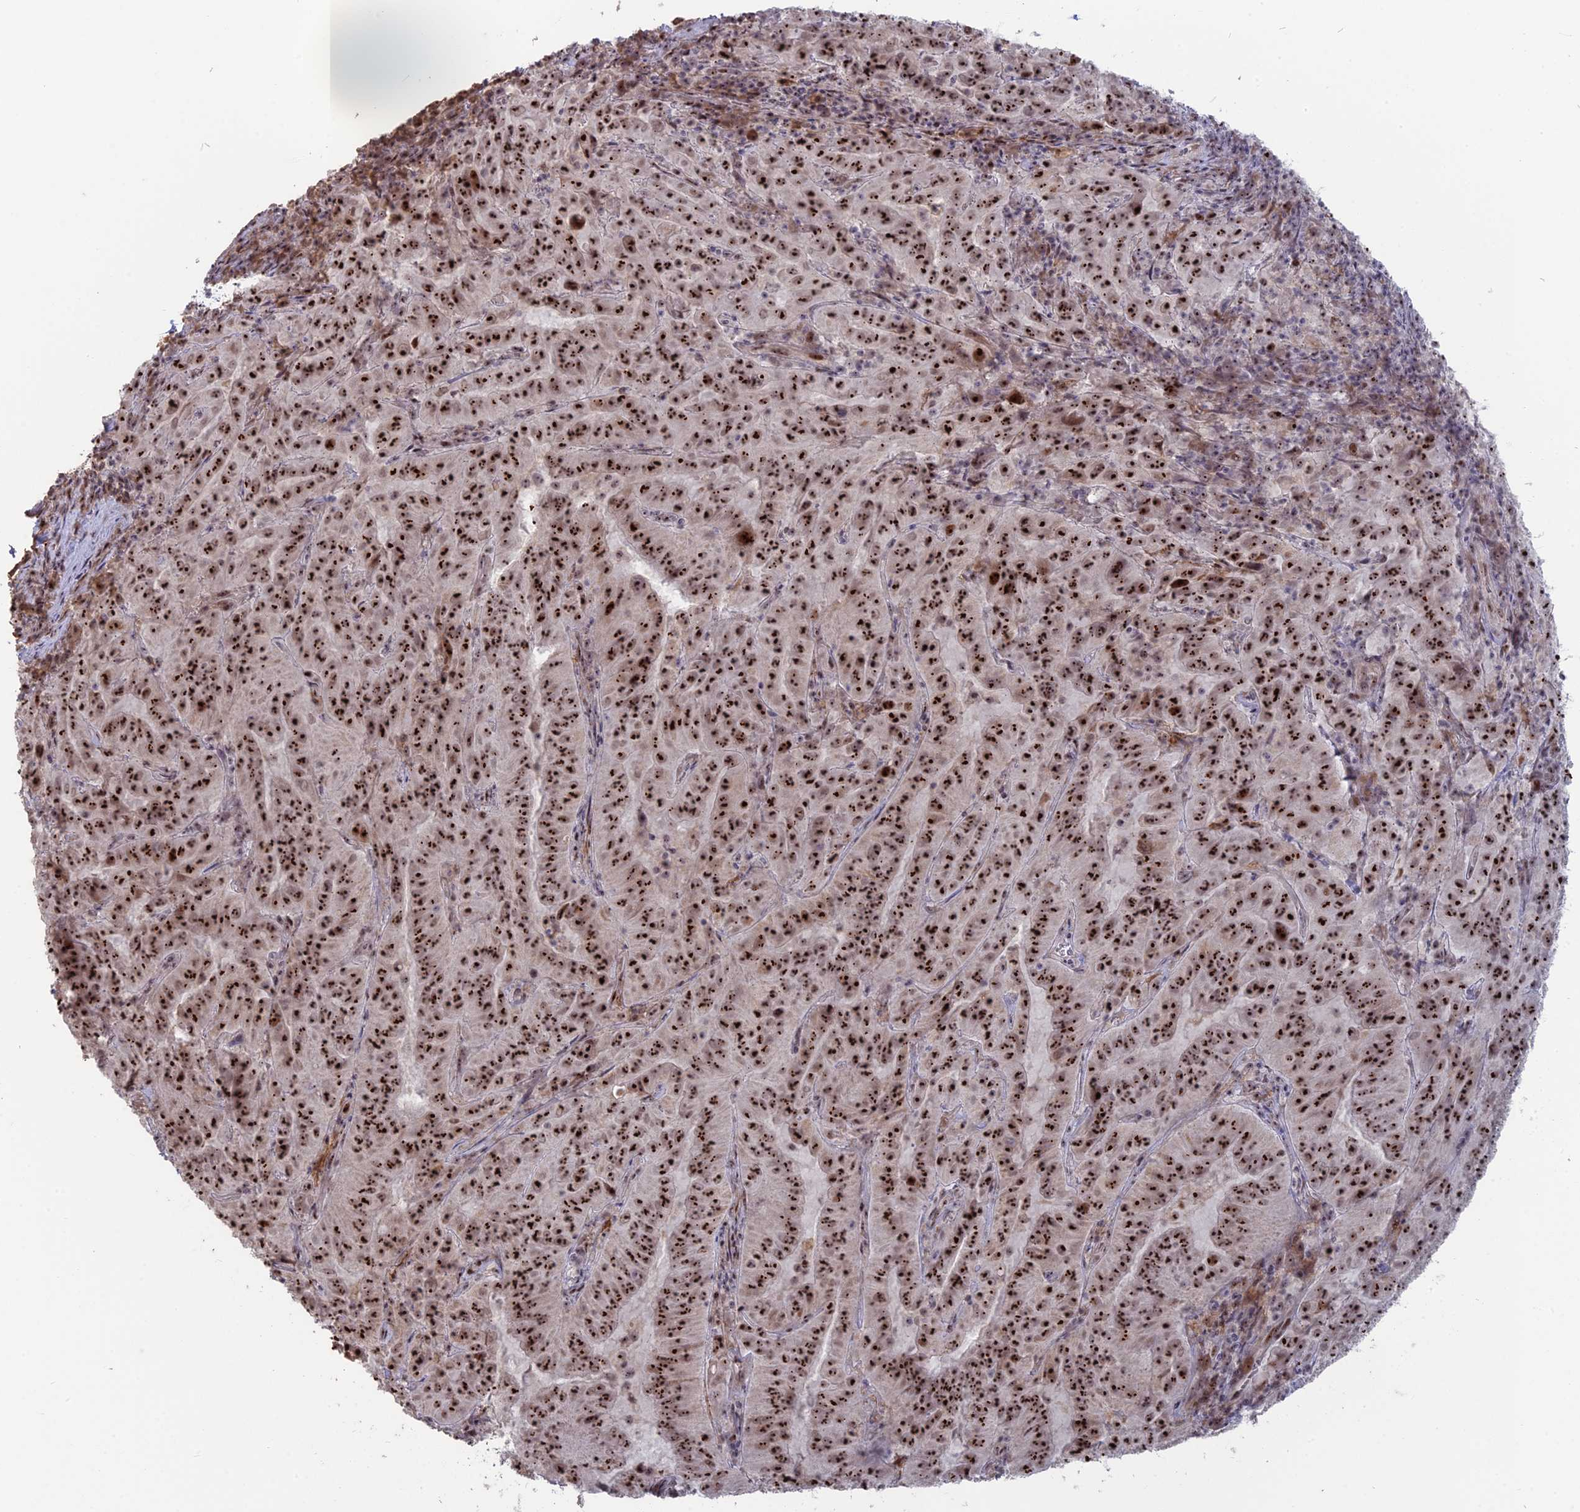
{"staining": {"intensity": "strong", "quantity": ">75%", "location": "nuclear"}, "tissue": "pancreatic cancer", "cell_type": "Tumor cells", "image_type": "cancer", "snomed": [{"axis": "morphology", "description": "Adenocarcinoma, NOS"}, {"axis": "topography", "description": "Pancreas"}], "caption": "An immunohistochemistry micrograph of neoplastic tissue is shown. Protein staining in brown highlights strong nuclear positivity in pancreatic cancer (adenocarcinoma) within tumor cells.", "gene": "FAM131A", "patient": {"sex": "male", "age": 63}}